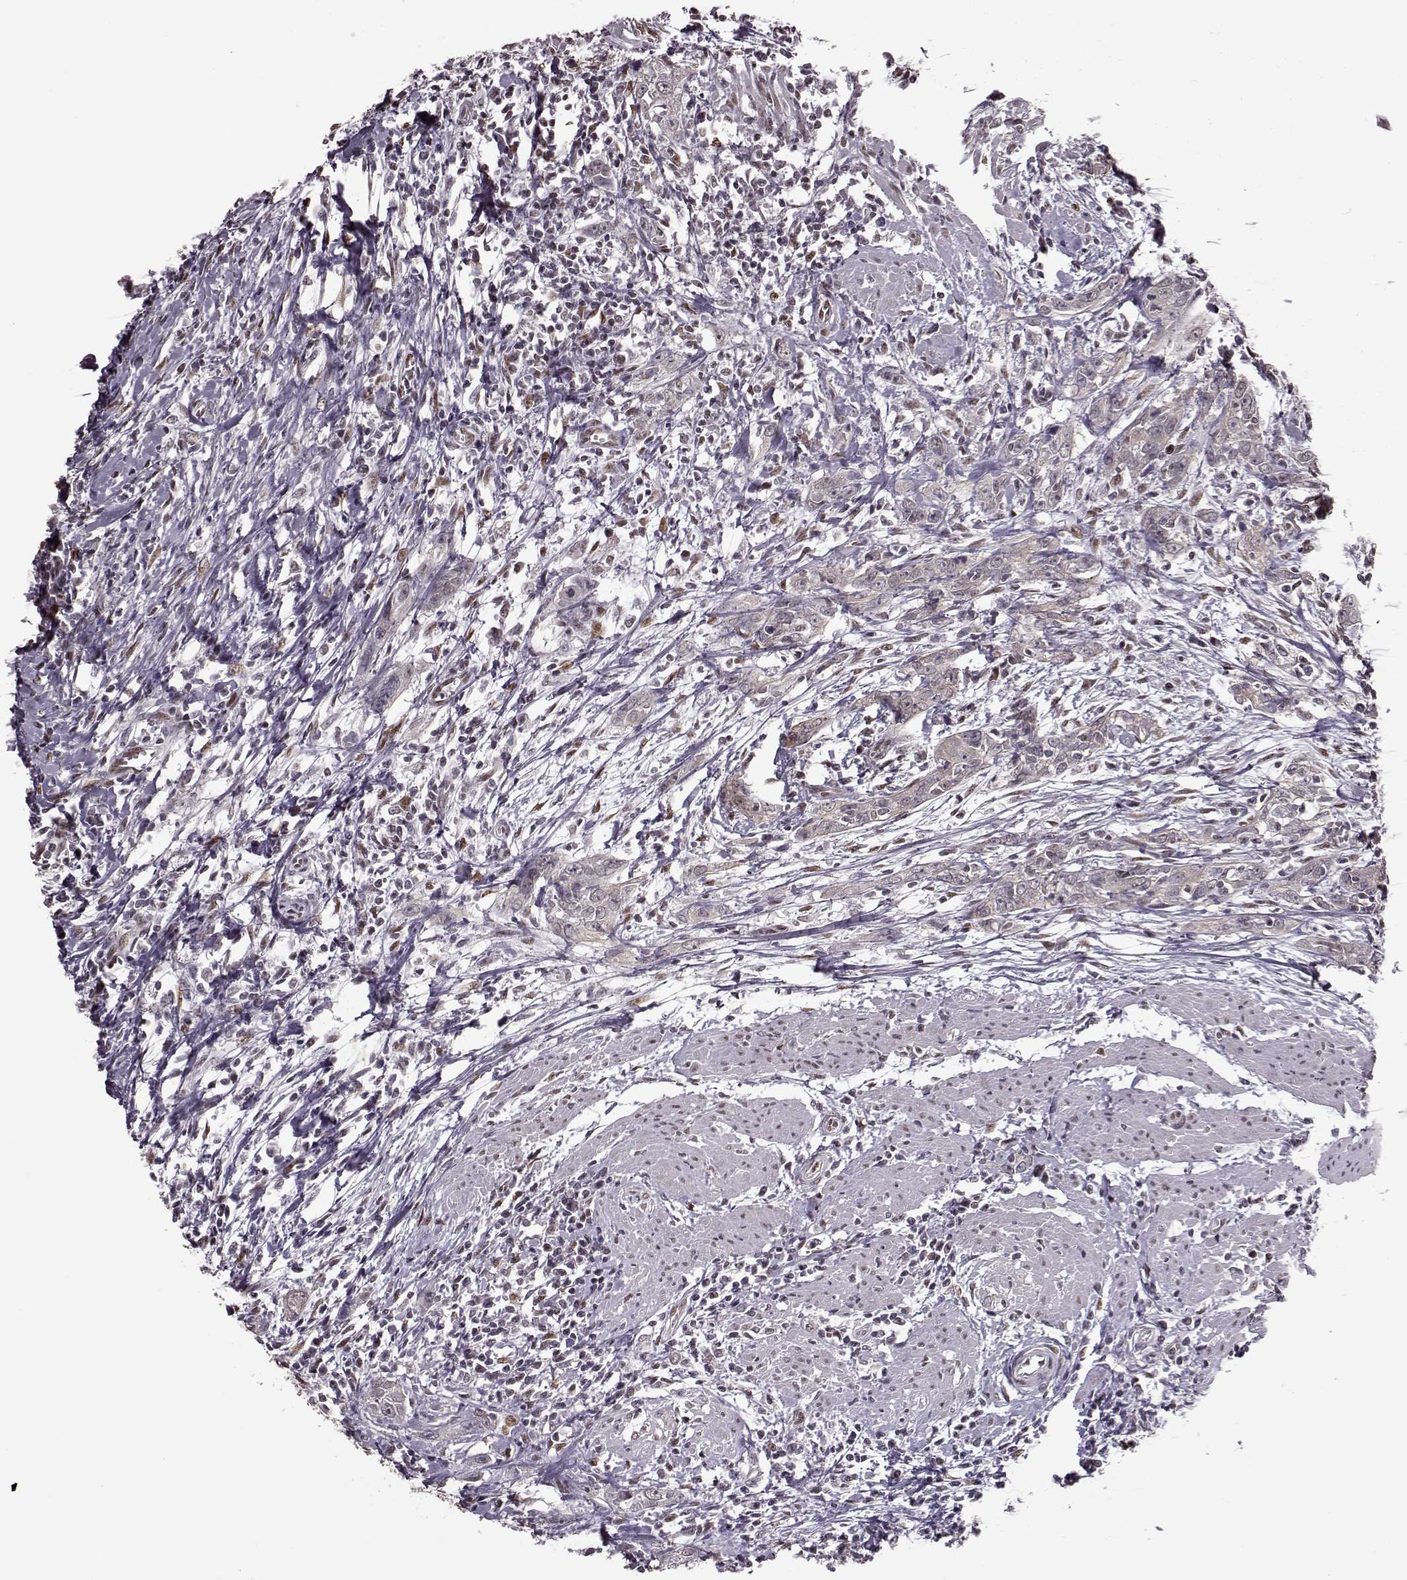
{"staining": {"intensity": "negative", "quantity": "none", "location": "none"}, "tissue": "urothelial cancer", "cell_type": "Tumor cells", "image_type": "cancer", "snomed": [{"axis": "morphology", "description": "Urothelial carcinoma, High grade"}, {"axis": "topography", "description": "Urinary bladder"}], "caption": "DAB (3,3'-diaminobenzidine) immunohistochemical staining of human high-grade urothelial carcinoma displays no significant positivity in tumor cells.", "gene": "FTO", "patient": {"sex": "male", "age": 83}}